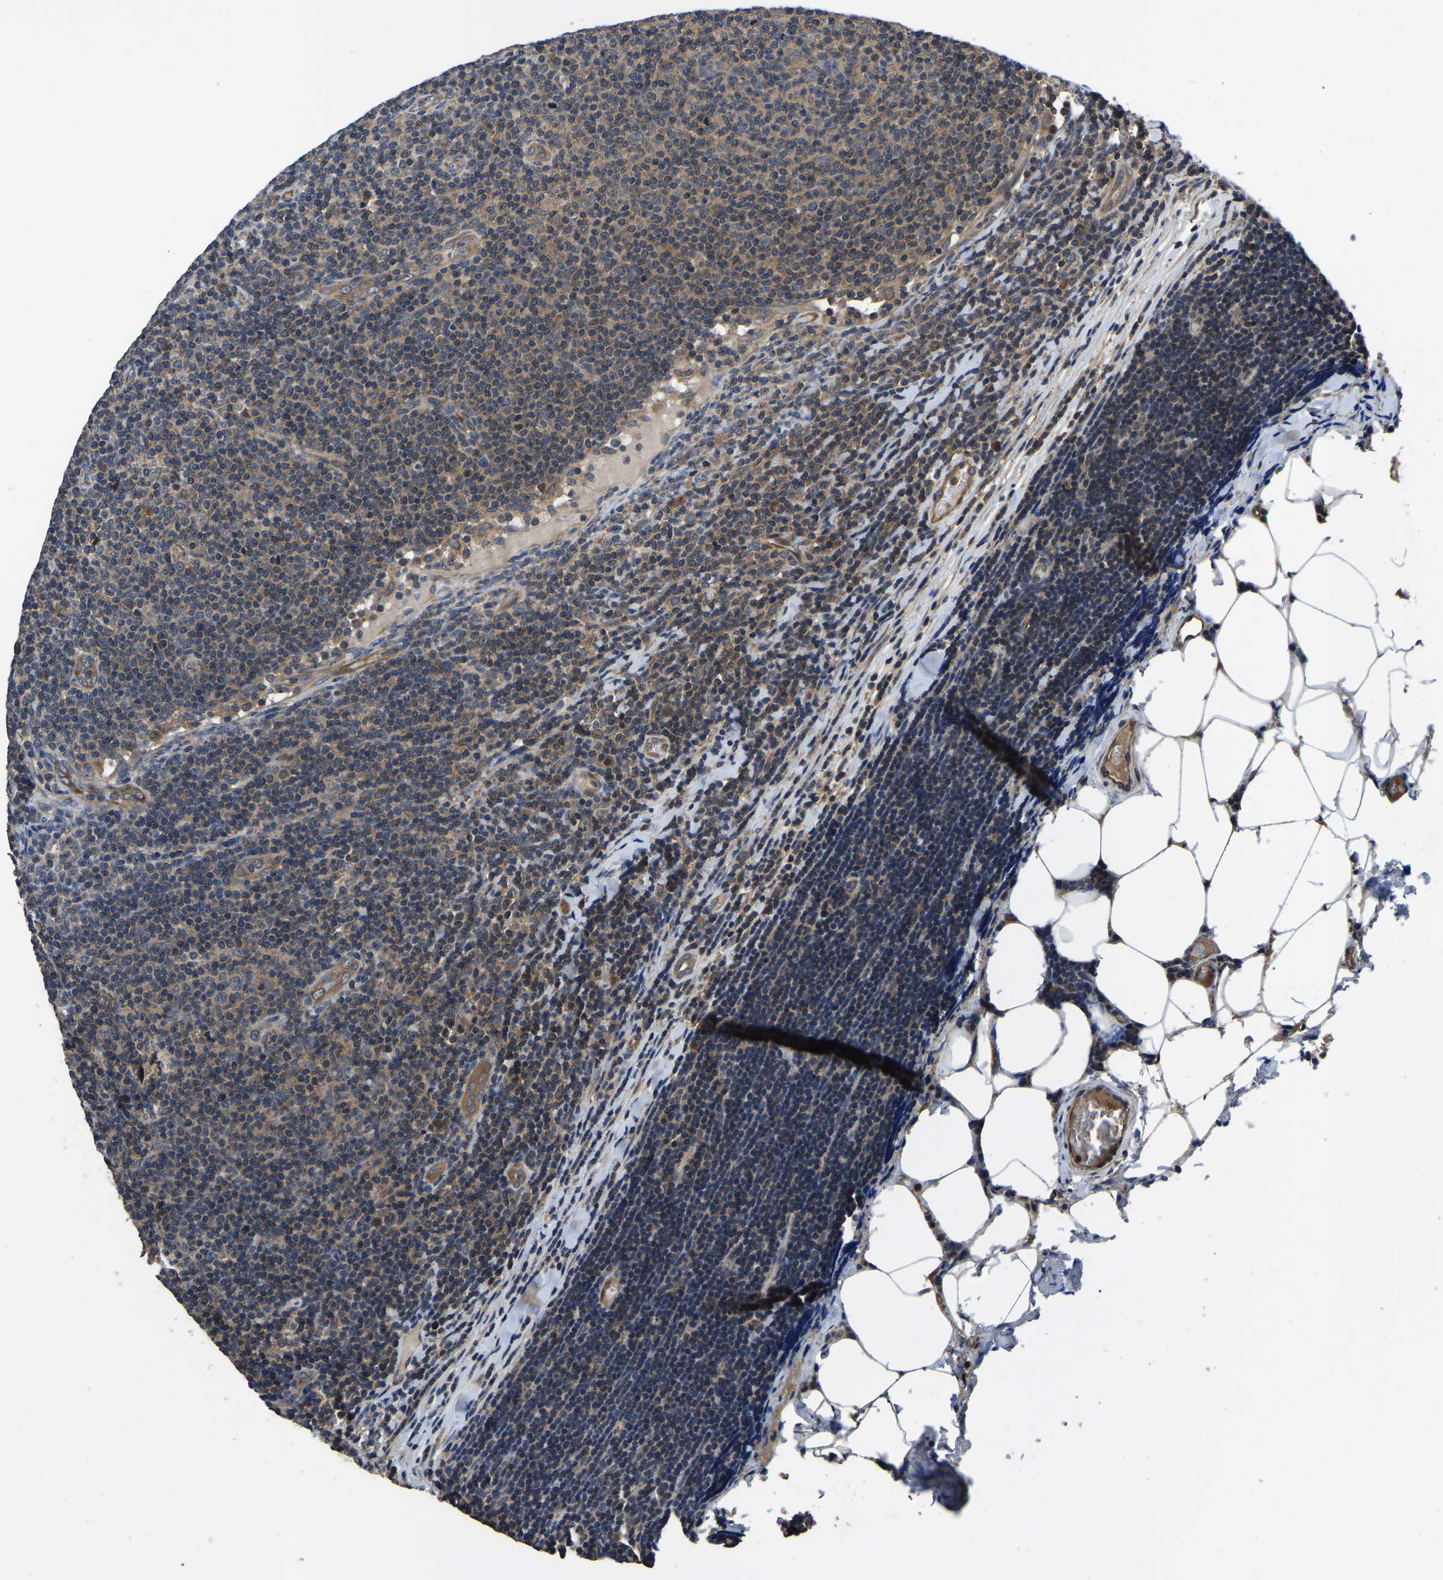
{"staining": {"intensity": "moderate", "quantity": ">75%", "location": "cytoplasmic/membranous"}, "tissue": "lymphoma", "cell_type": "Tumor cells", "image_type": "cancer", "snomed": [{"axis": "morphology", "description": "Malignant lymphoma, non-Hodgkin's type, Low grade"}, {"axis": "topography", "description": "Lymph node"}], "caption": "Immunohistochemical staining of human lymphoma displays moderate cytoplasmic/membranous protein expression in approximately >75% of tumor cells.", "gene": "CRYZL1", "patient": {"sex": "male", "age": 66}}